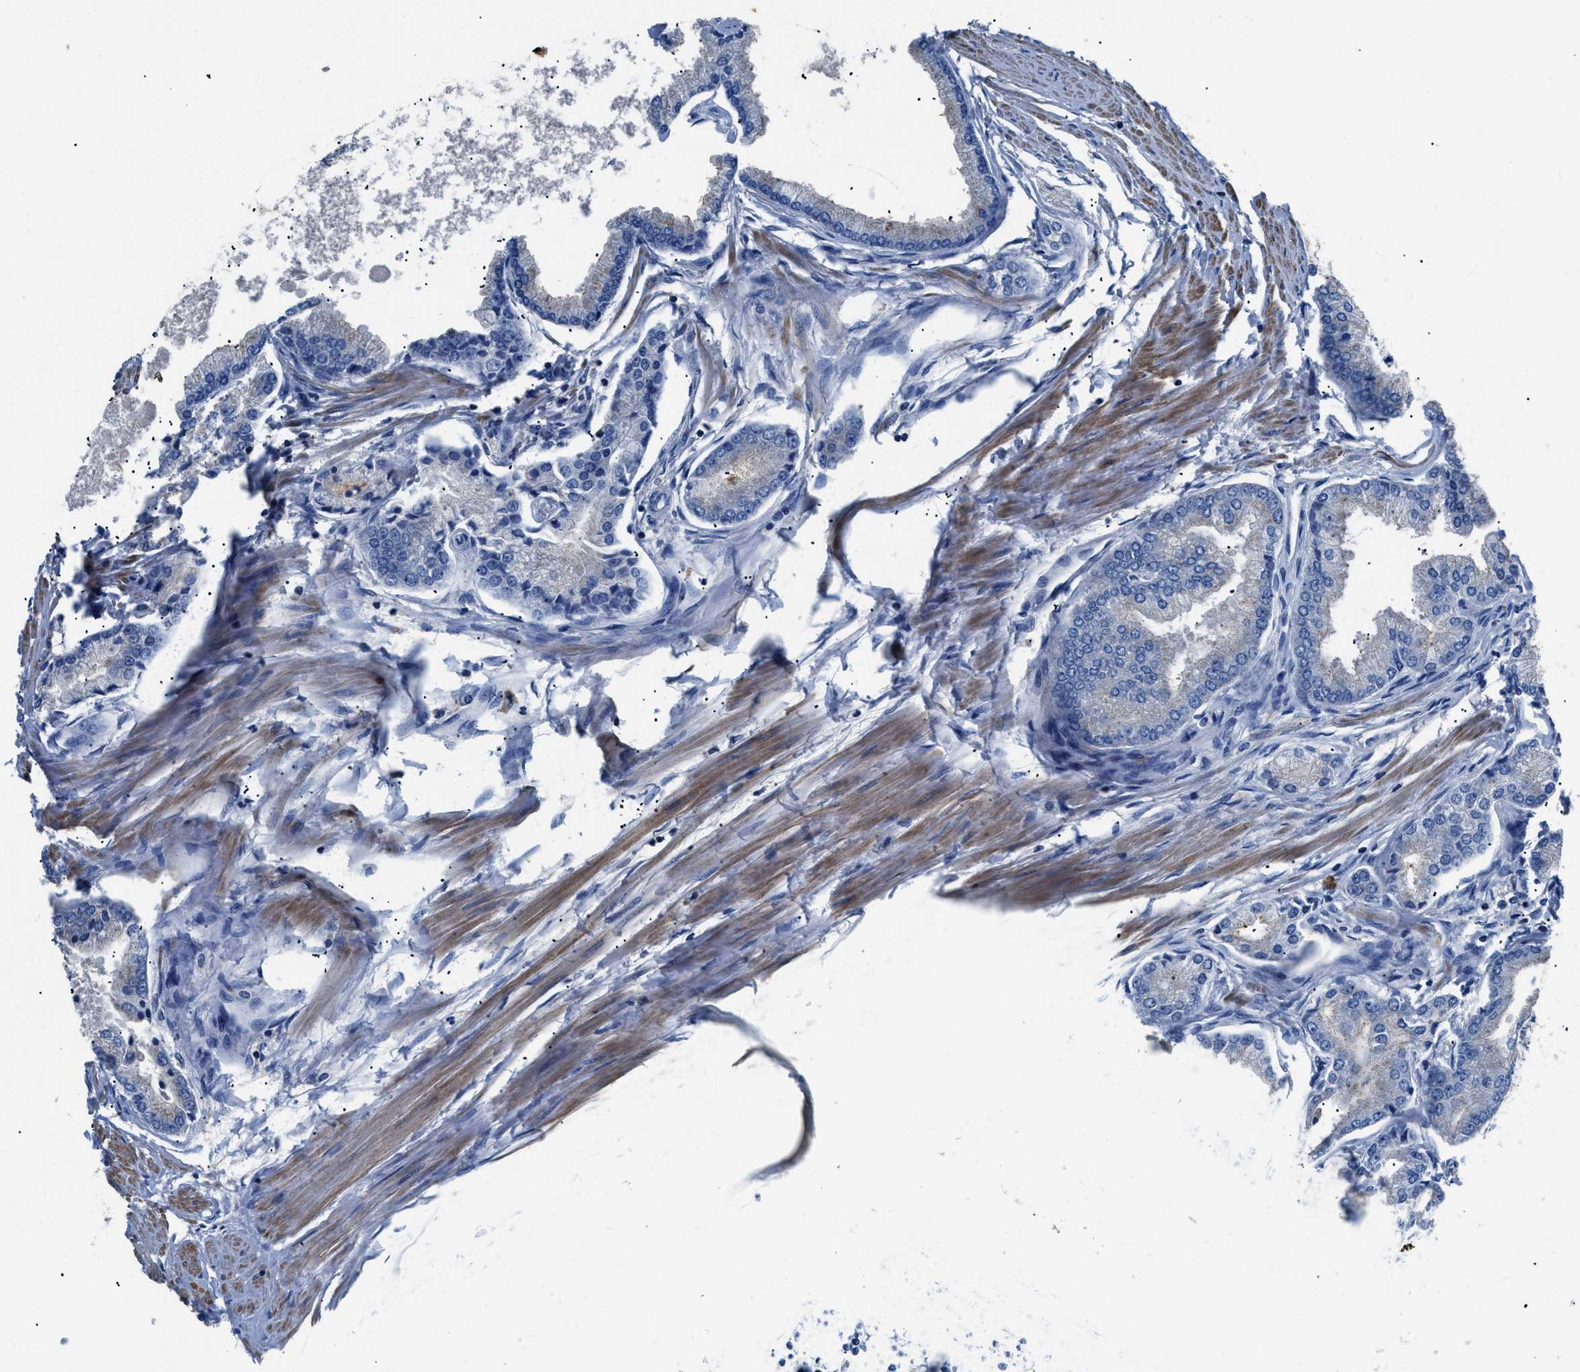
{"staining": {"intensity": "negative", "quantity": "none", "location": "none"}, "tissue": "prostate cancer", "cell_type": "Tumor cells", "image_type": "cancer", "snomed": [{"axis": "morphology", "description": "Adenocarcinoma, High grade"}, {"axis": "topography", "description": "Prostate"}], "caption": "Immunohistochemistry micrograph of prostate cancer stained for a protein (brown), which reveals no positivity in tumor cells.", "gene": "SGCZ", "patient": {"sex": "male", "age": 61}}